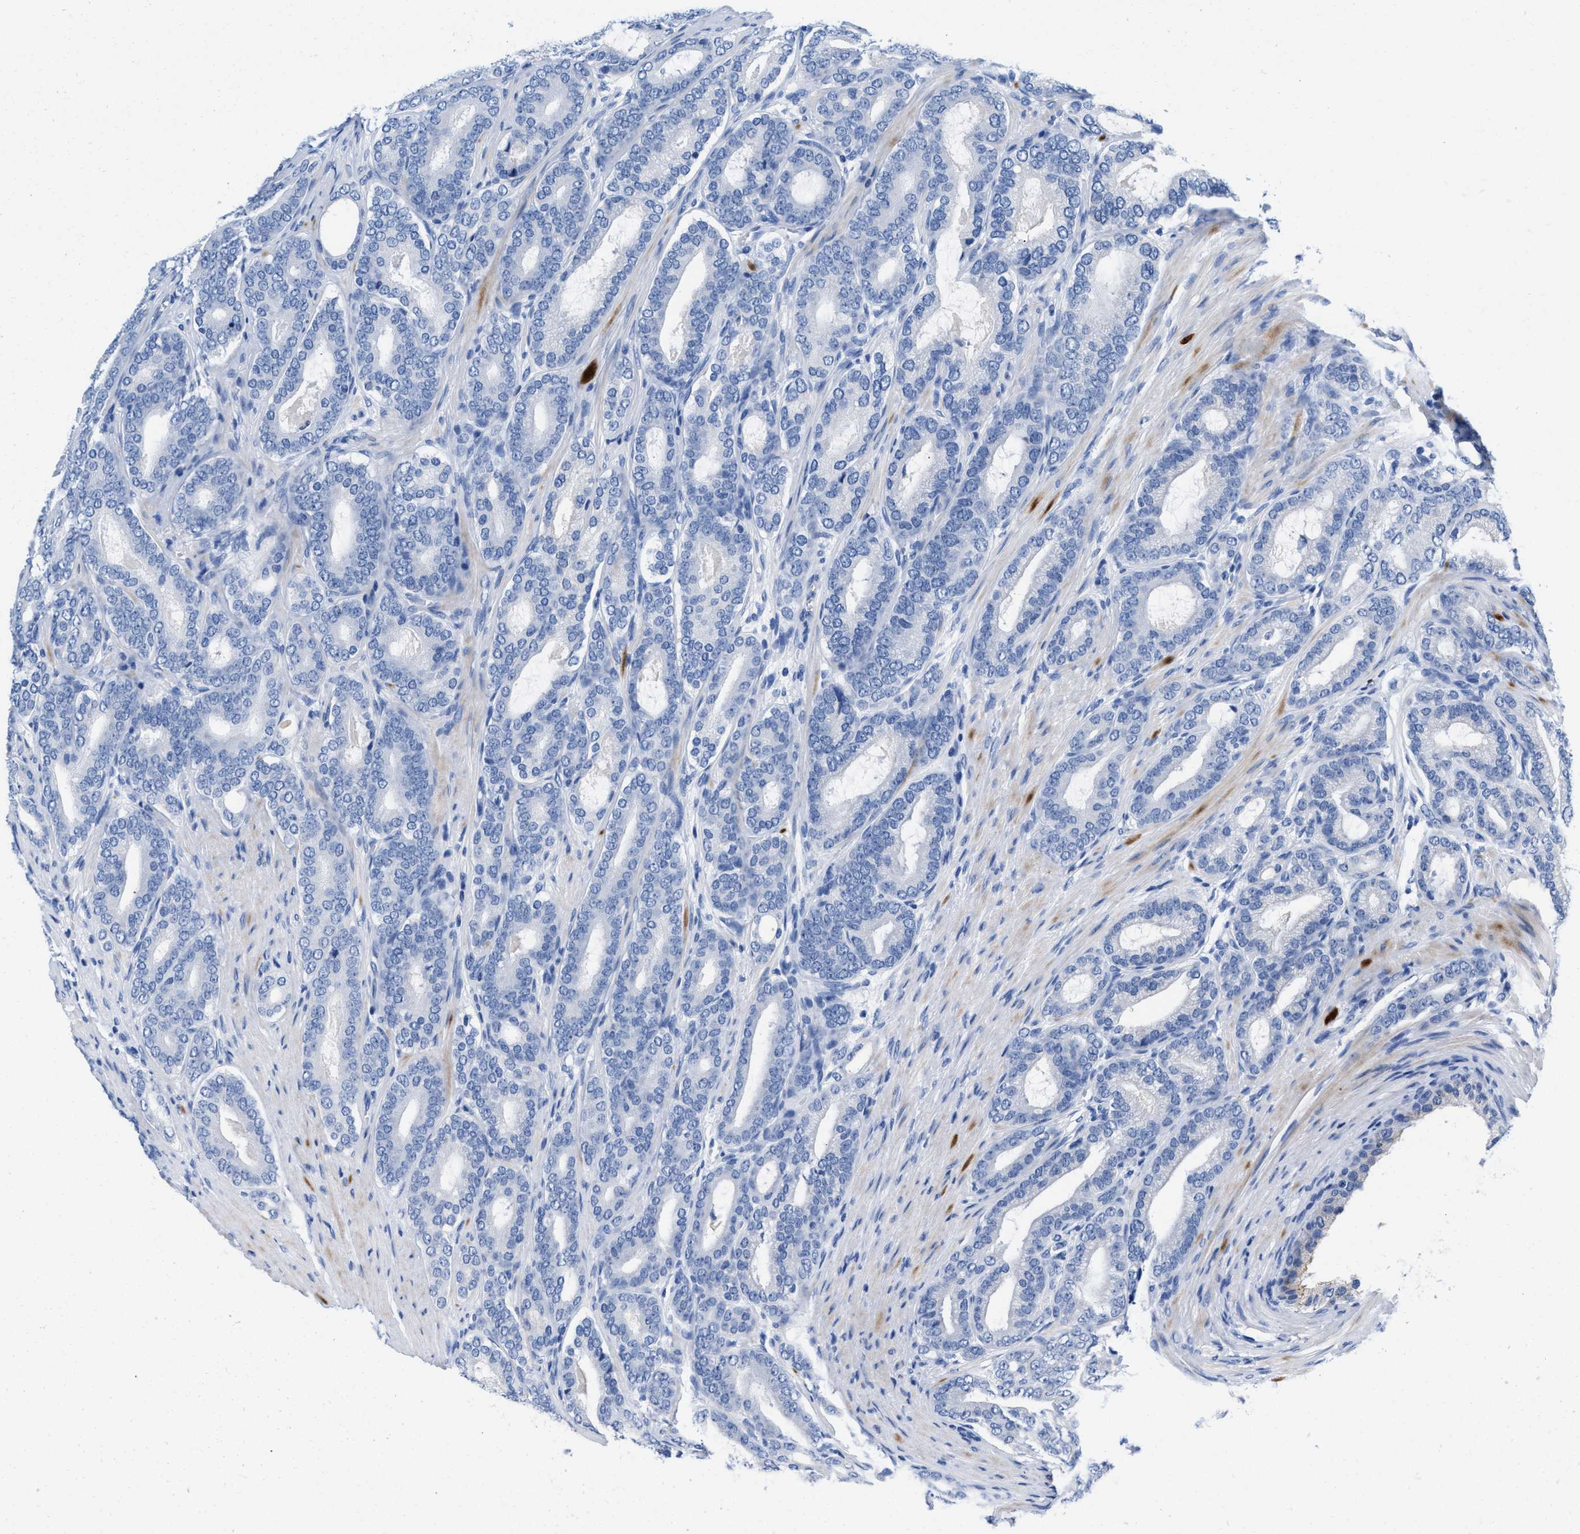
{"staining": {"intensity": "negative", "quantity": "none", "location": "none"}, "tissue": "prostate cancer", "cell_type": "Tumor cells", "image_type": "cancer", "snomed": [{"axis": "morphology", "description": "Adenocarcinoma, High grade"}, {"axis": "topography", "description": "Prostate"}], "caption": "Immunohistochemistry (IHC) photomicrograph of human prostate adenocarcinoma (high-grade) stained for a protein (brown), which shows no expression in tumor cells. The staining is performed using DAB (3,3'-diaminobenzidine) brown chromogen with nuclei counter-stained in using hematoxylin.", "gene": "SLFN13", "patient": {"sex": "male", "age": 60}}